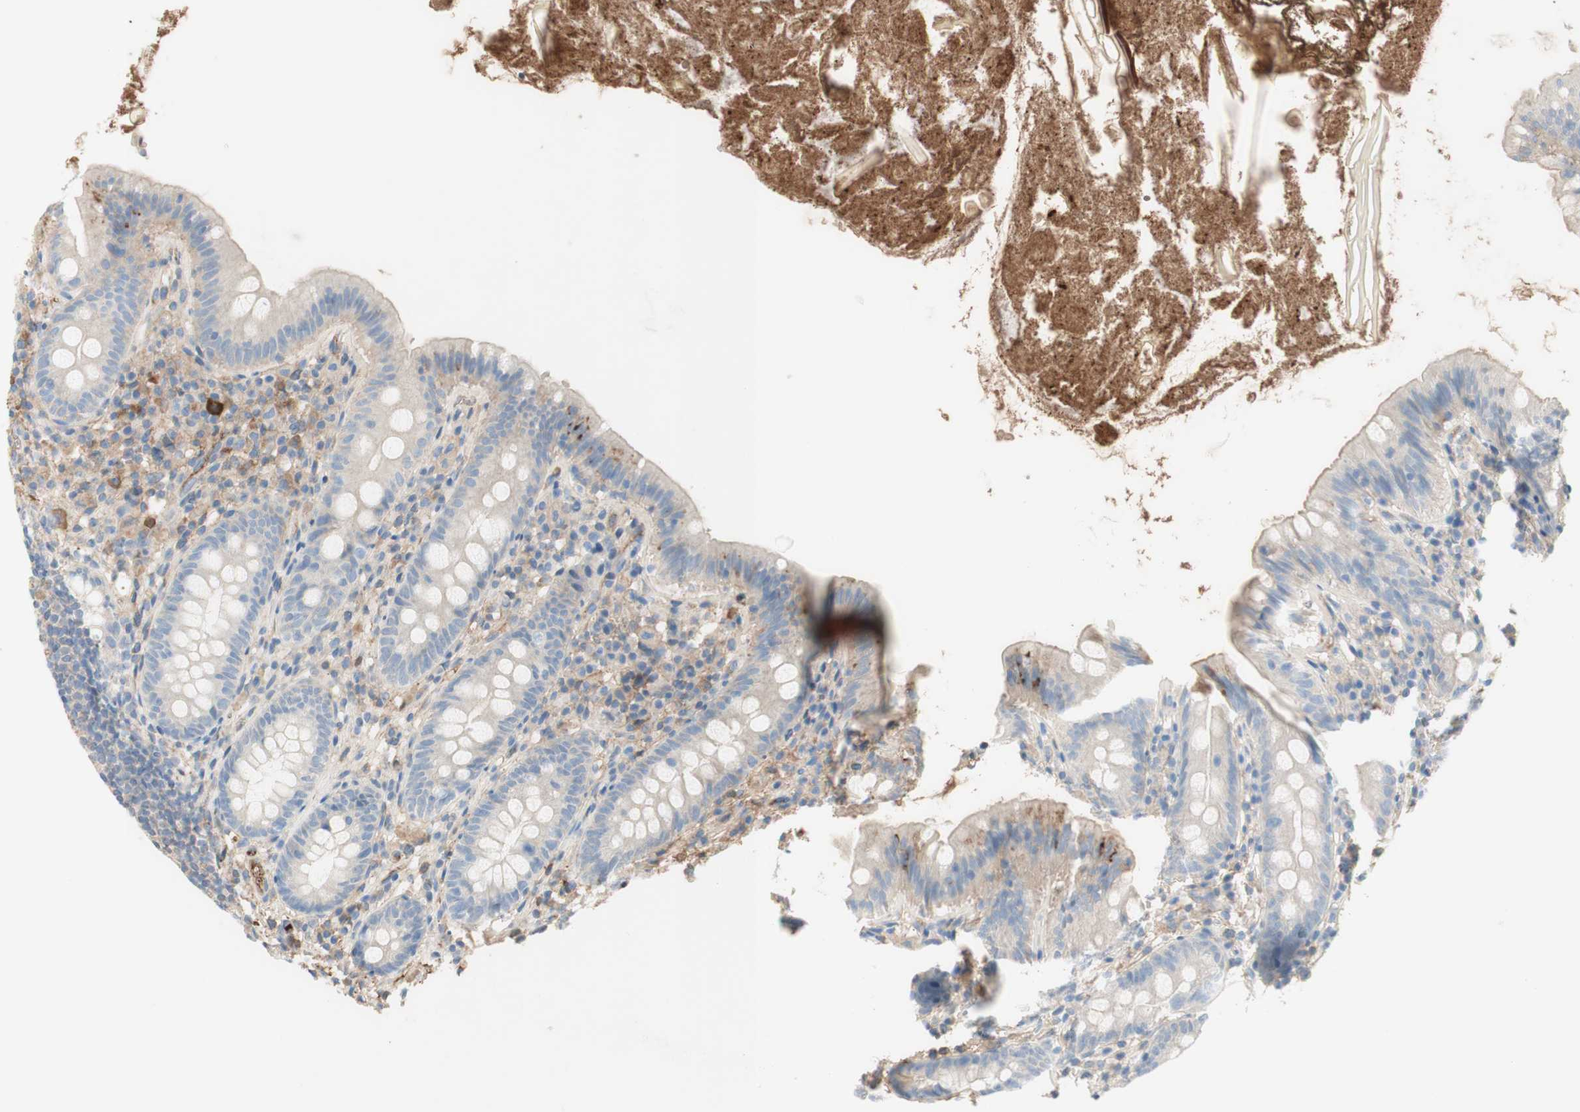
{"staining": {"intensity": "weak", "quantity": "<25%", "location": "cytoplasmic/membranous"}, "tissue": "appendix", "cell_type": "Glandular cells", "image_type": "normal", "snomed": [{"axis": "morphology", "description": "Normal tissue, NOS"}, {"axis": "topography", "description": "Appendix"}], "caption": "Protein analysis of benign appendix exhibits no significant positivity in glandular cells. (Immunohistochemistry, brightfield microscopy, high magnification).", "gene": "KNG1", "patient": {"sex": "male", "age": 52}}